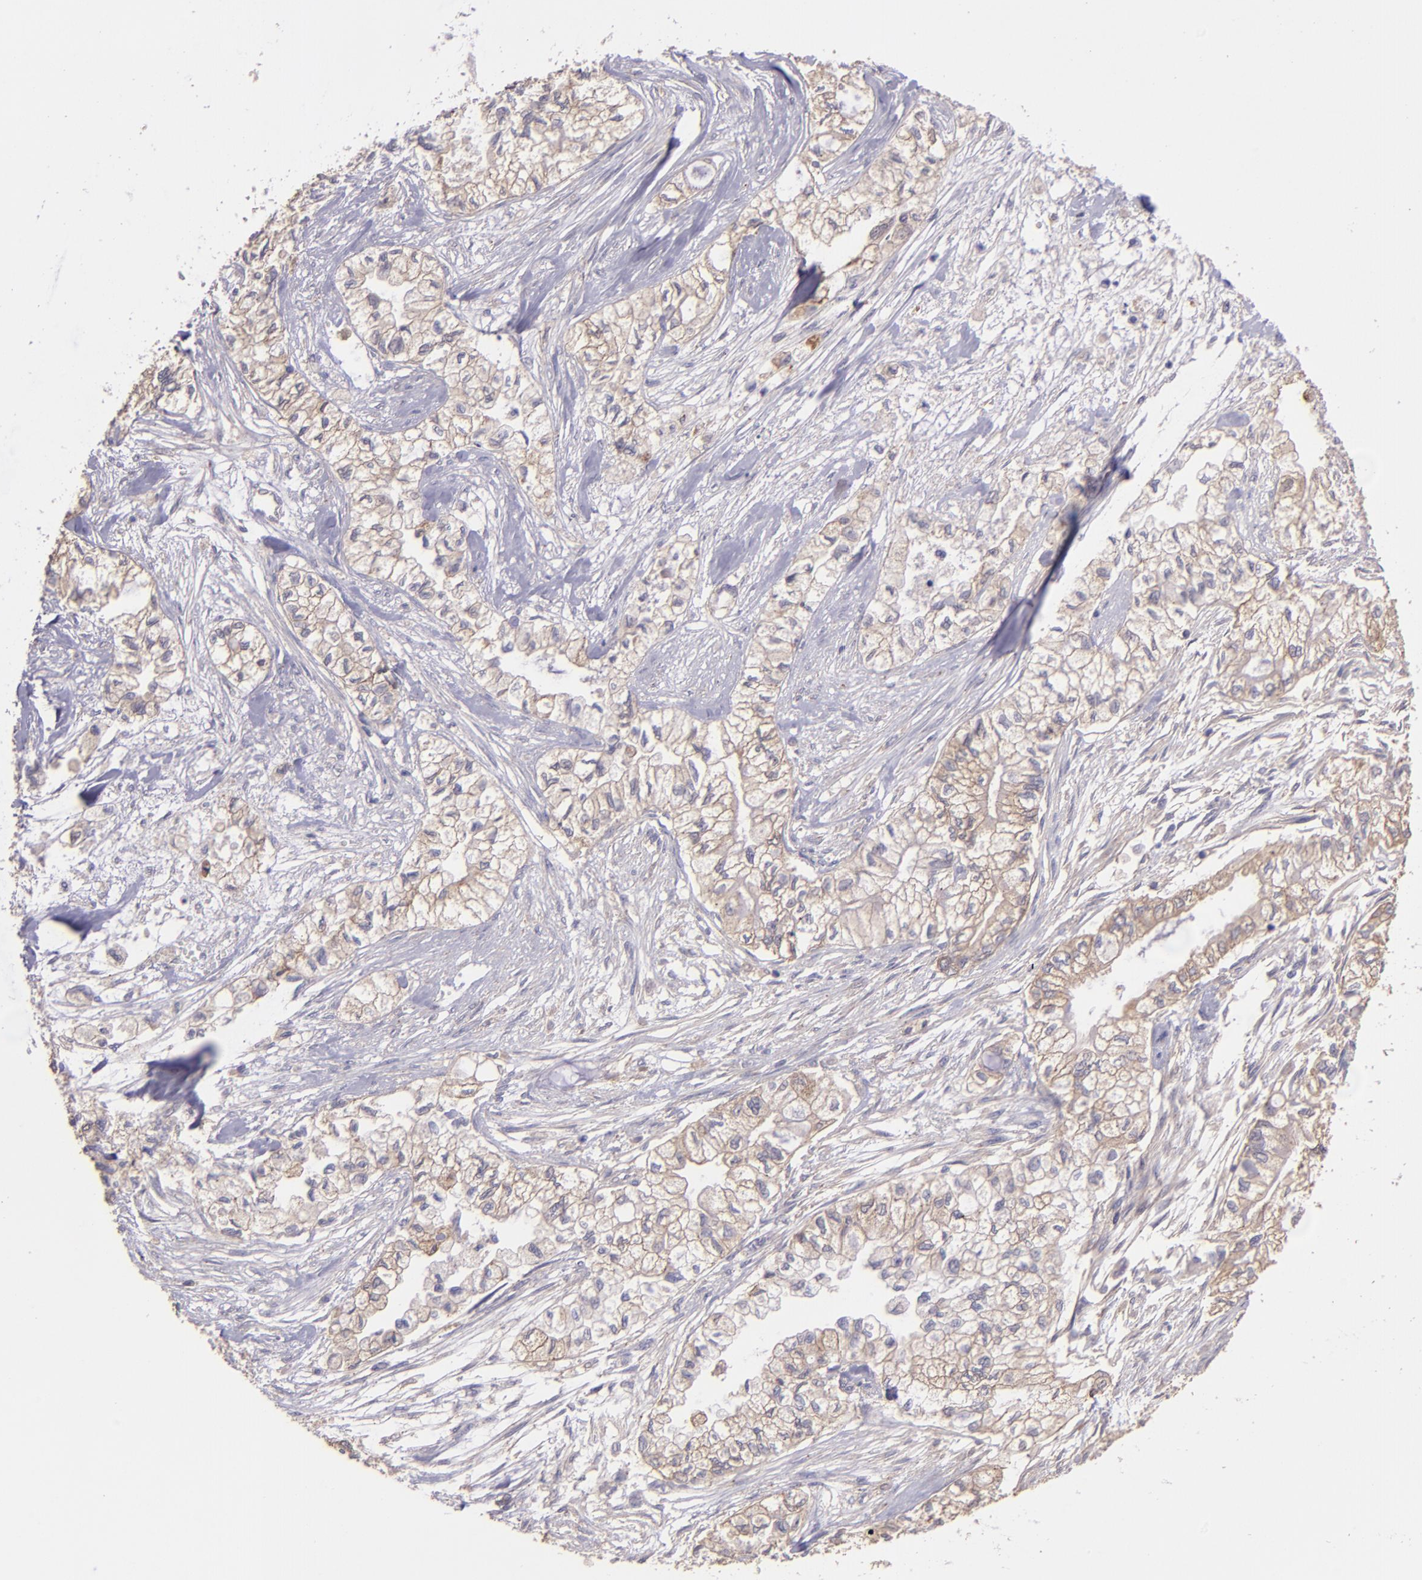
{"staining": {"intensity": "weak", "quantity": ">75%", "location": "cytoplasmic/membranous"}, "tissue": "pancreatic cancer", "cell_type": "Tumor cells", "image_type": "cancer", "snomed": [{"axis": "morphology", "description": "Adenocarcinoma, NOS"}, {"axis": "topography", "description": "Pancreas"}], "caption": "Immunohistochemistry (DAB (3,3'-diaminobenzidine)) staining of pancreatic adenocarcinoma displays weak cytoplasmic/membranous protein positivity in approximately >75% of tumor cells.", "gene": "PAPPA", "patient": {"sex": "male", "age": 79}}